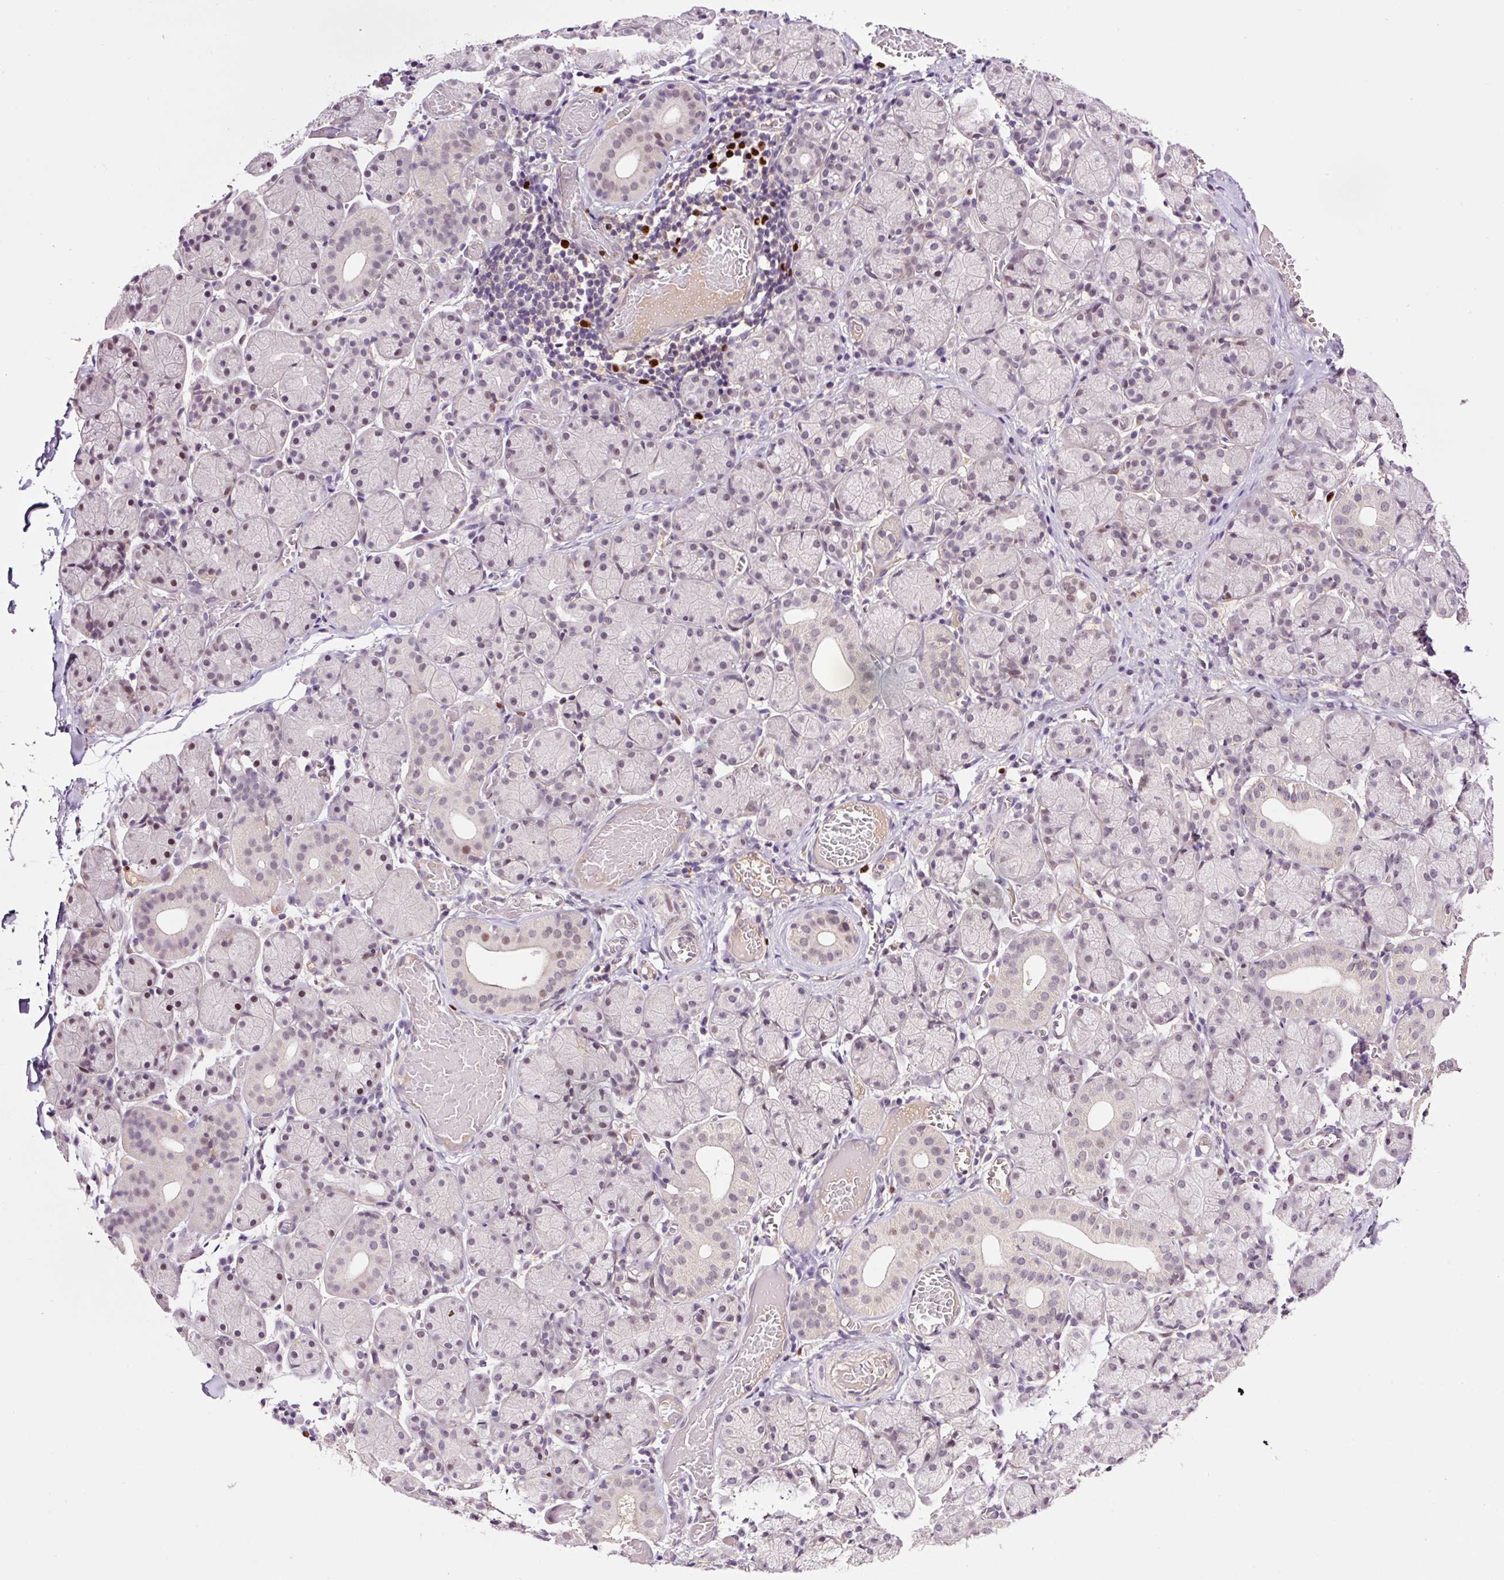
{"staining": {"intensity": "moderate", "quantity": "<25%", "location": "nuclear"}, "tissue": "salivary gland", "cell_type": "Glandular cells", "image_type": "normal", "snomed": [{"axis": "morphology", "description": "Normal tissue, NOS"}, {"axis": "topography", "description": "Salivary gland"}], "caption": "A brown stain highlights moderate nuclear staining of a protein in glandular cells of unremarkable salivary gland. (DAB IHC, brown staining for protein, blue staining for nuclei).", "gene": "DPPA4", "patient": {"sex": "female", "age": 24}}